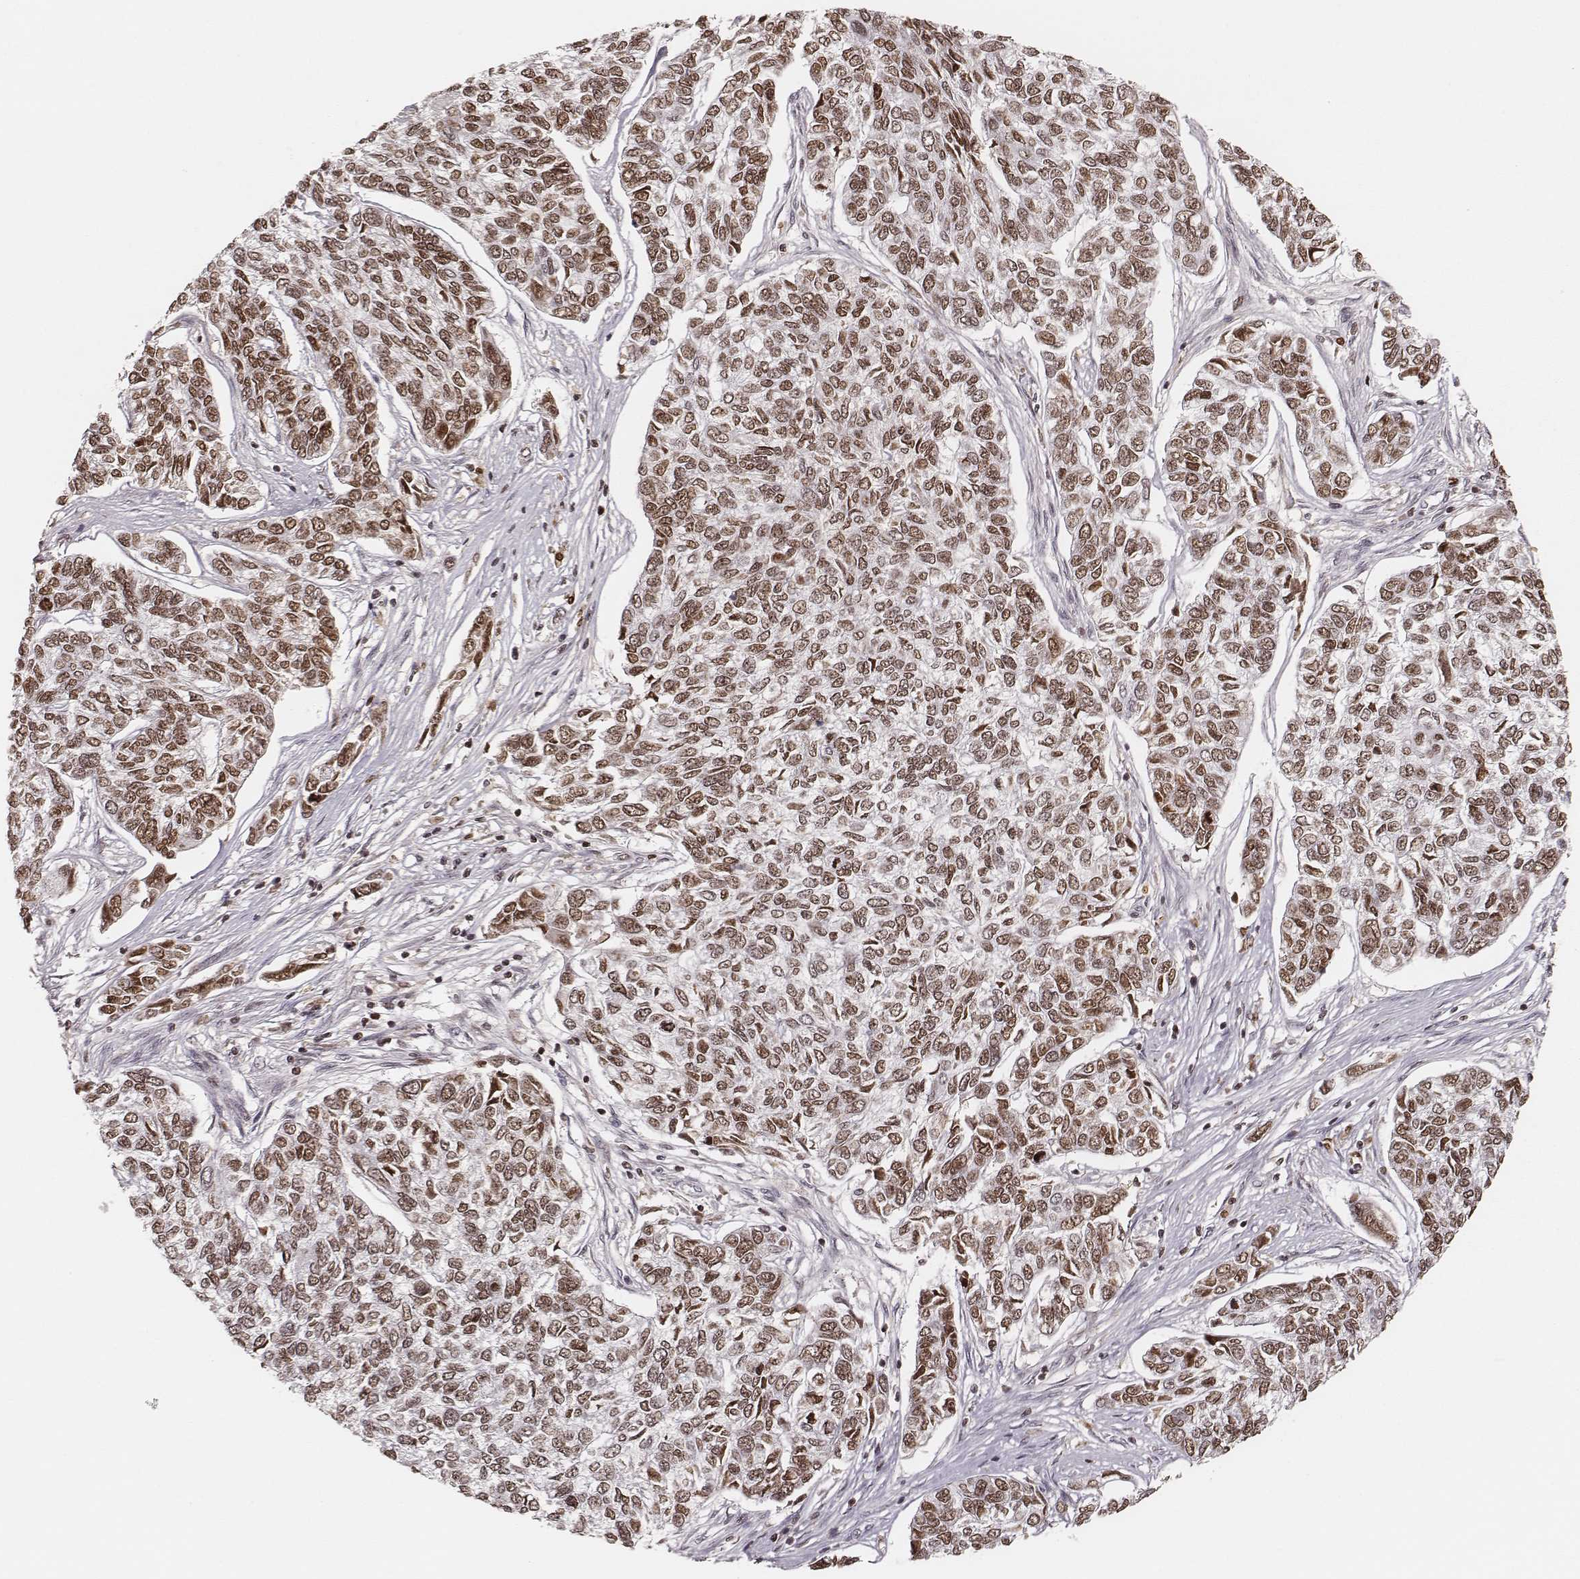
{"staining": {"intensity": "moderate", "quantity": ">75%", "location": "nuclear"}, "tissue": "skin cancer", "cell_type": "Tumor cells", "image_type": "cancer", "snomed": [{"axis": "morphology", "description": "Basal cell carcinoma"}, {"axis": "topography", "description": "Skin"}], "caption": "Skin cancer stained with a brown dye displays moderate nuclear positive positivity in approximately >75% of tumor cells.", "gene": "PARP1", "patient": {"sex": "female", "age": 65}}